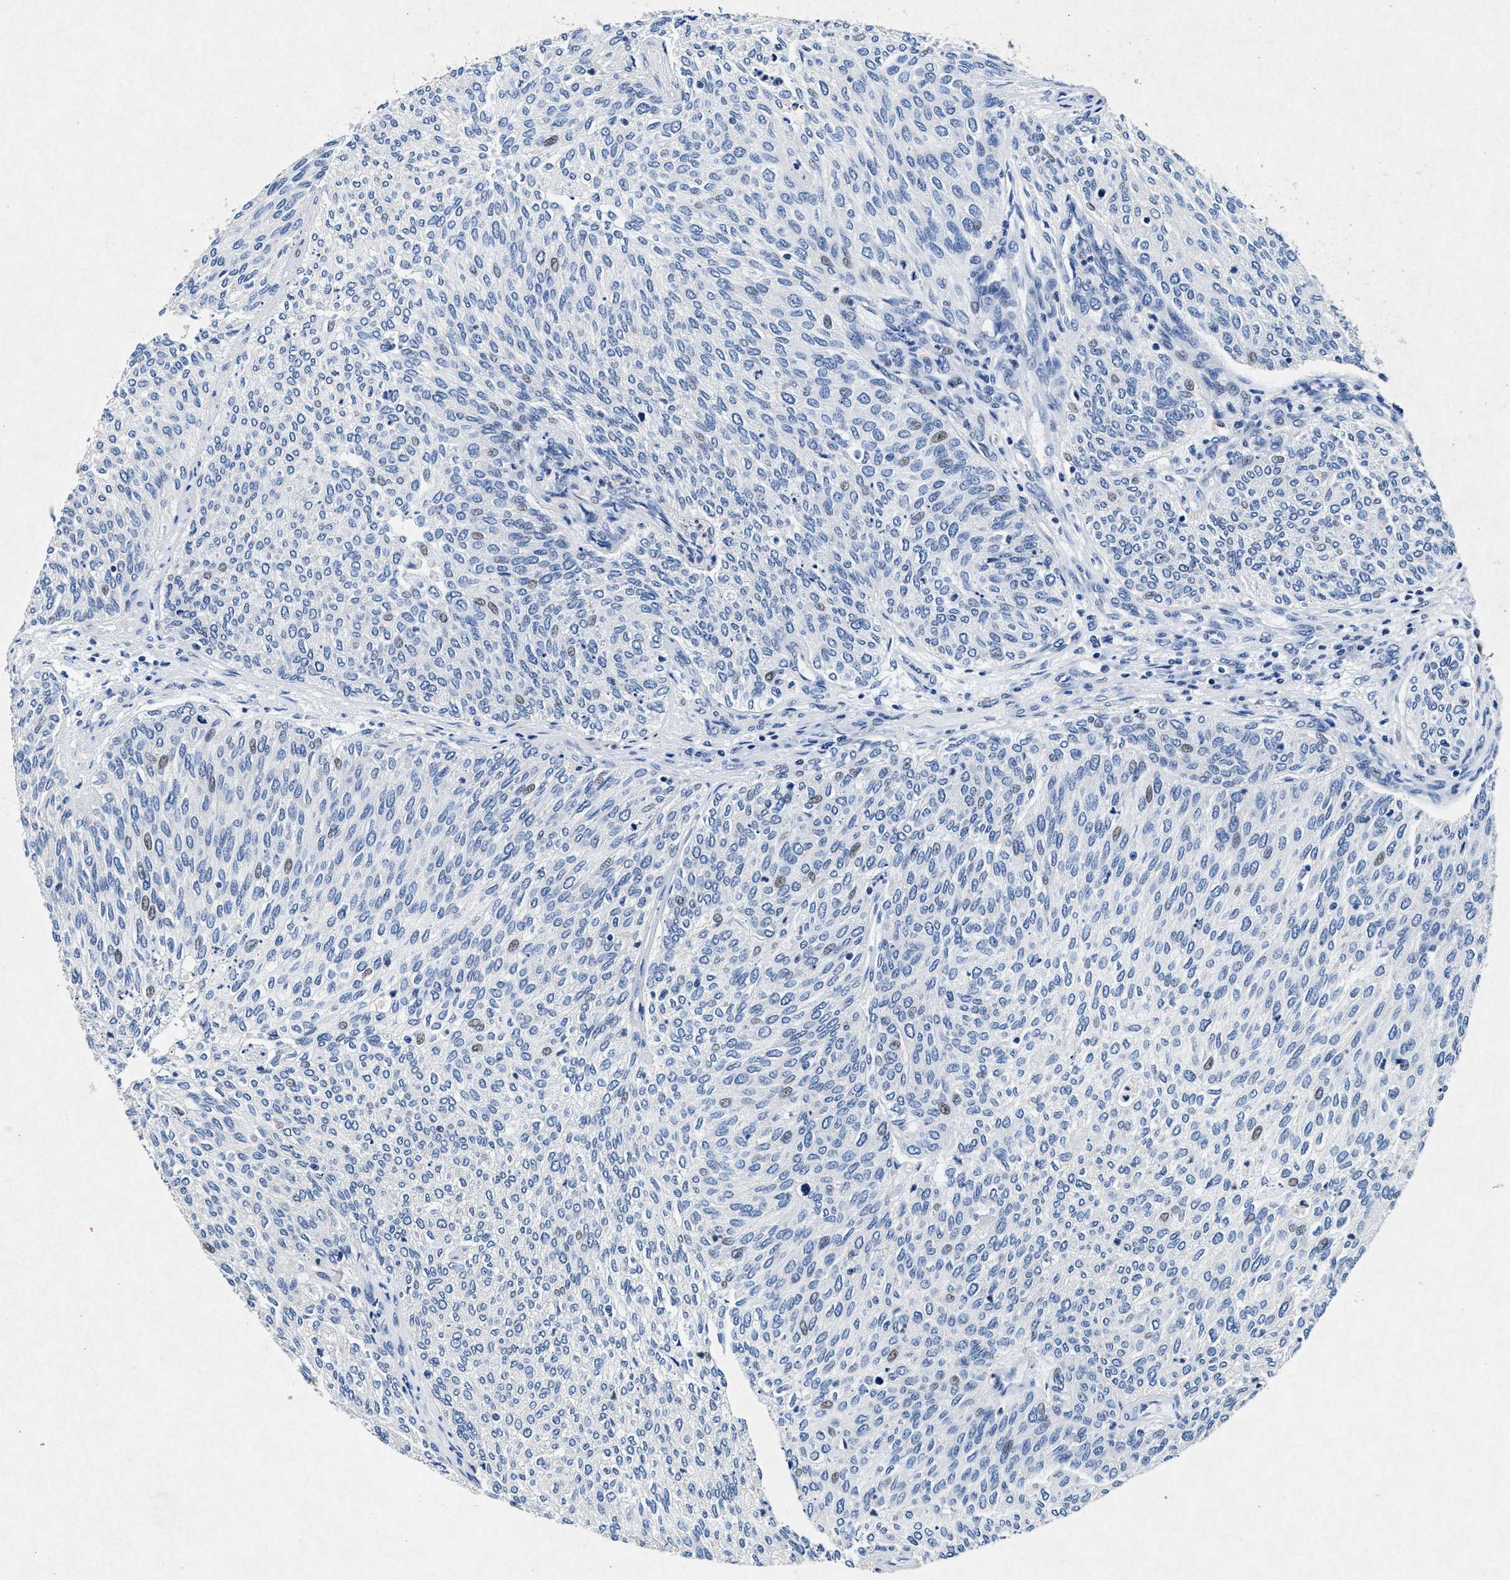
{"staining": {"intensity": "weak", "quantity": "<25%", "location": "nuclear"}, "tissue": "urothelial cancer", "cell_type": "Tumor cells", "image_type": "cancer", "snomed": [{"axis": "morphology", "description": "Urothelial carcinoma, Low grade"}, {"axis": "topography", "description": "Urinary bladder"}], "caption": "IHC histopathology image of neoplastic tissue: urothelial cancer stained with DAB shows no significant protein expression in tumor cells.", "gene": "MAP6", "patient": {"sex": "female", "age": 79}}